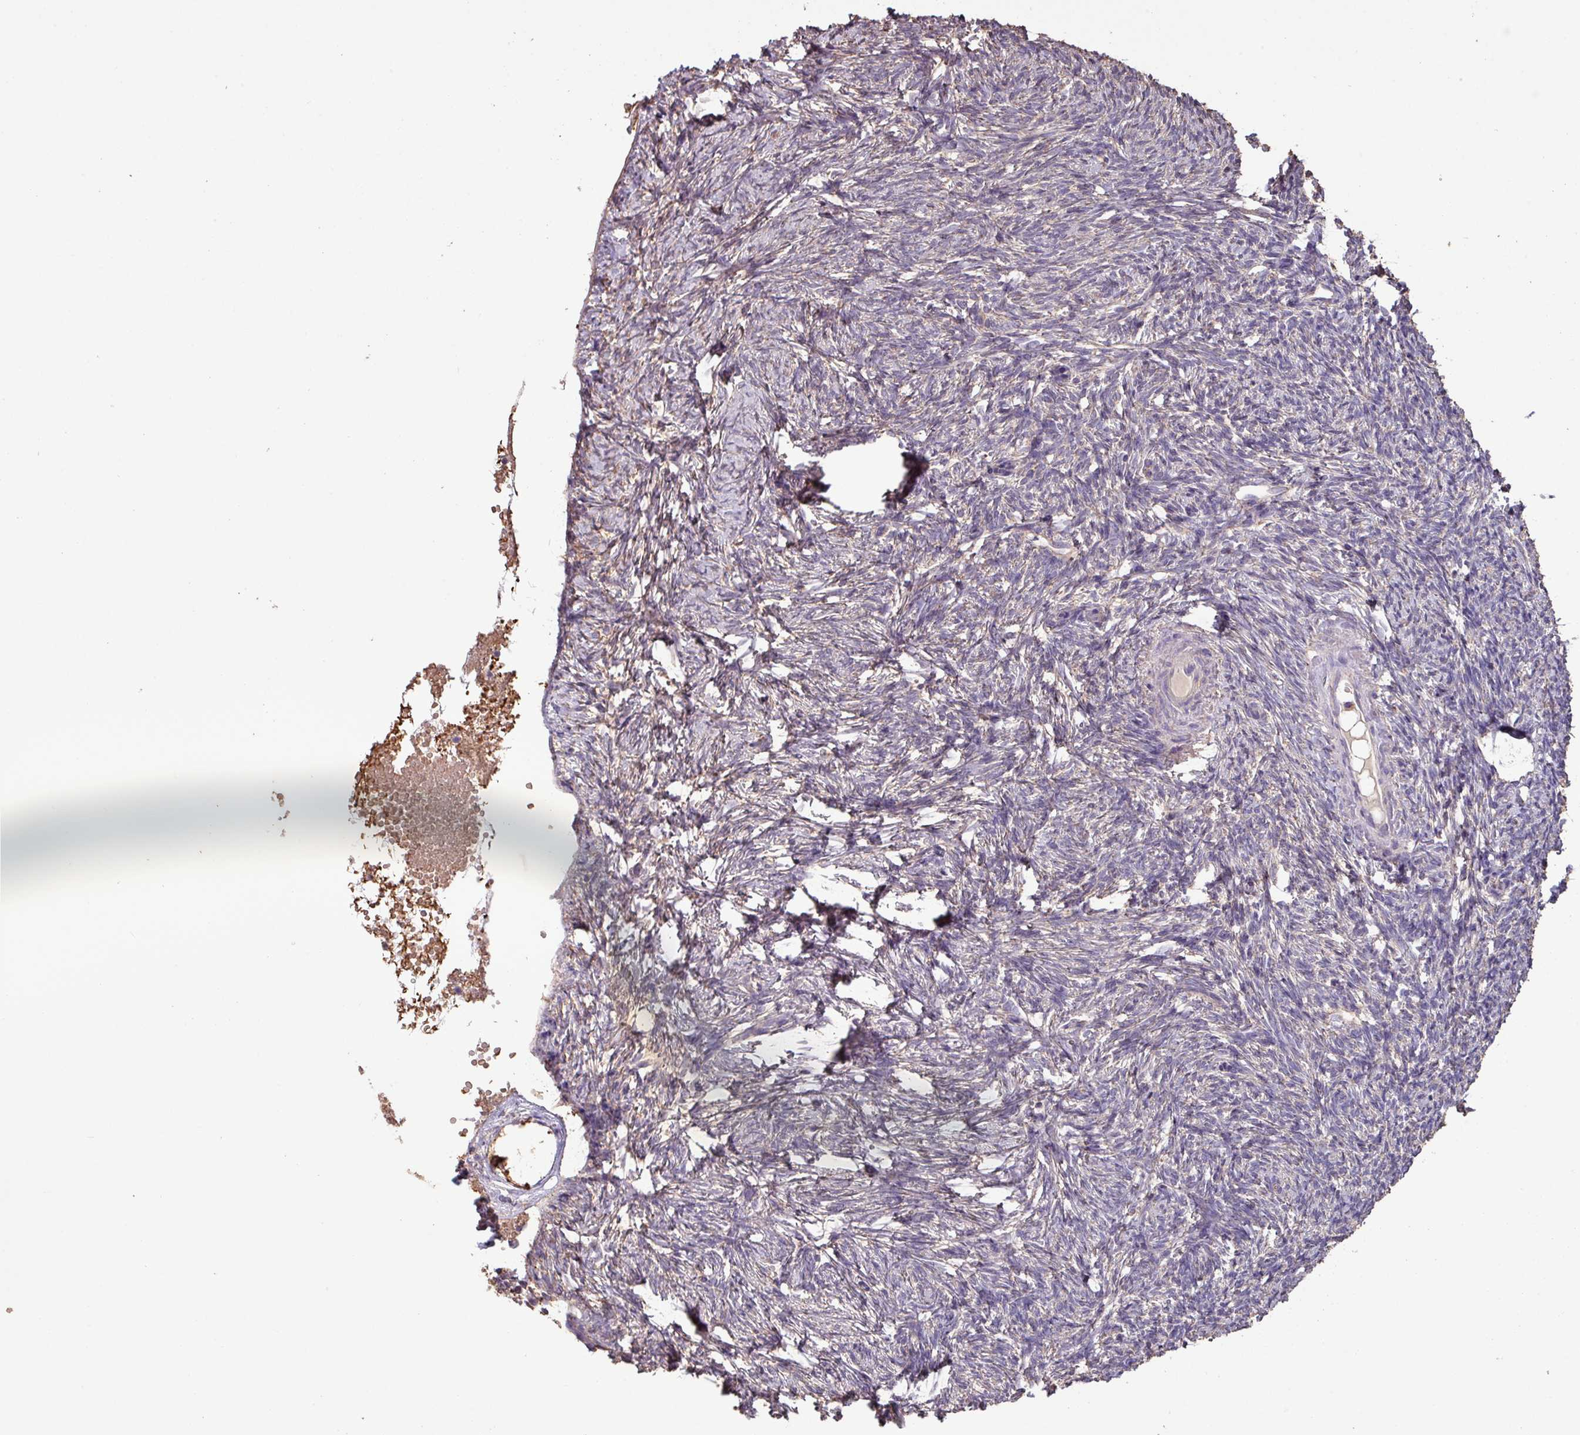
{"staining": {"intensity": "negative", "quantity": "none", "location": "none"}, "tissue": "ovary", "cell_type": "Ovarian stroma cells", "image_type": "normal", "snomed": [{"axis": "morphology", "description": "Normal tissue, NOS"}, {"axis": "topography", "description": "Ovary"}], "caption": "Immunohistochemistry (IHC) micrograph of unremarkable ovary stained for a protein (brown), which demonstrates no expression in ovarian stroma cells. The staining is performed using DAB (3,3'-diaminobenzidine) brown chromogen with nuclei counter-stained in using hematoxylin.", "gene": "CAMK2A", "patient": {"sex": "female", "age": 51}}